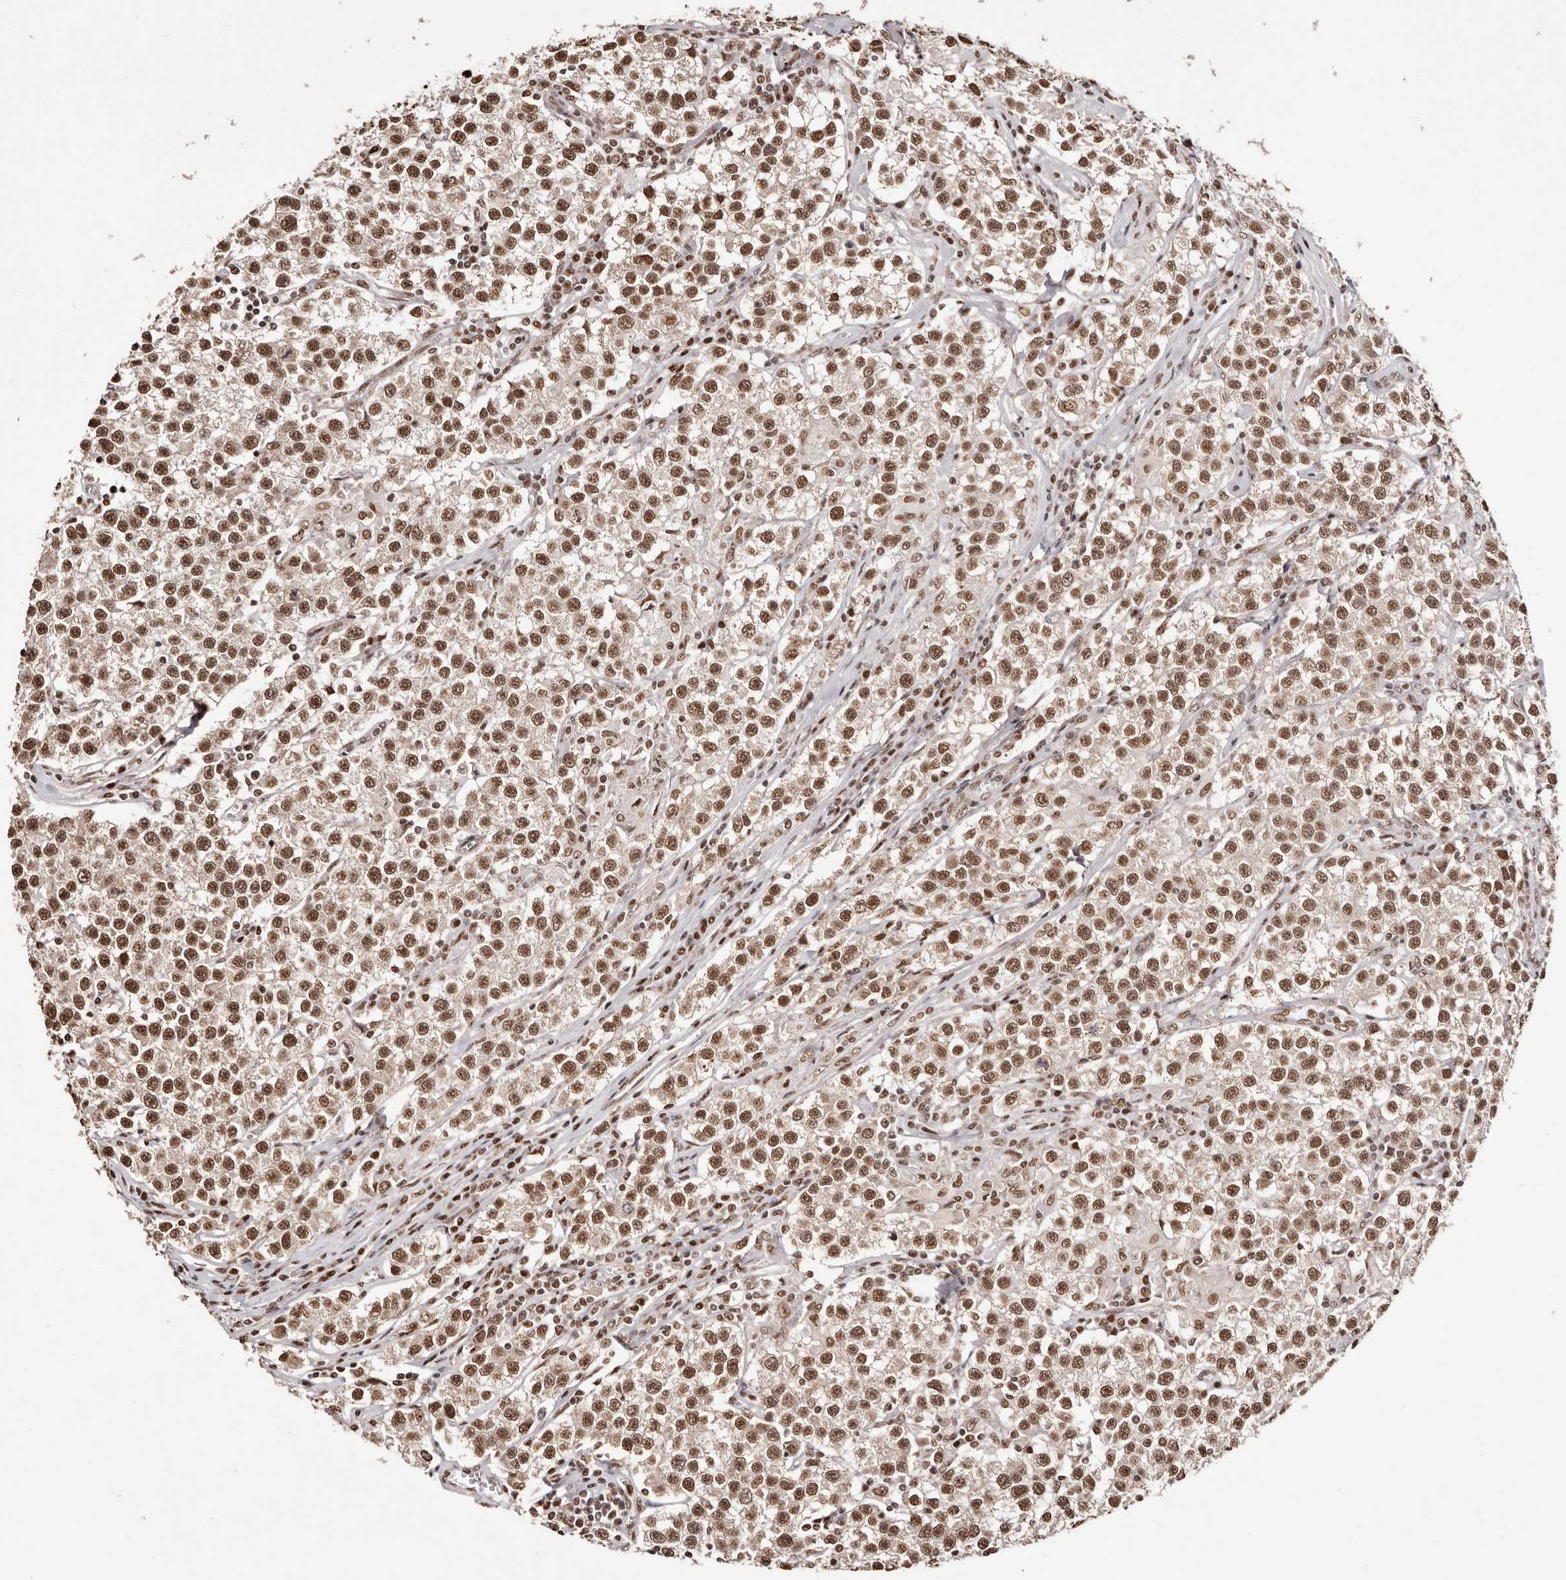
{"staining": {"intensity": "moderate", "quantity": ">75%", "location": "nuclear"}, "tissue": "testis cancer", "cell_type": "Tumor cells", "image_type": "cancer", "snomed": [{"axis": "morphology", "description": "Seminoma, NOS"}, {"axis": "morphology", "description": "Carcinoma, Embryonal, NOS"}, {"axis": "topography", "description": "Testis"}], "caption": "DAB (3,3'-diaminobenzidine) immunohistochemical staining of testis embryonal carcinoma demonstrates moderate nuclear protein positivity in about >75% of tumor cells. Immunohistochemistry (ihc) stains the protein of interest in brown and the nuclei are stained blue.", "gene": "BICRAL", "patient": {"sex": "male", "age": 43}}